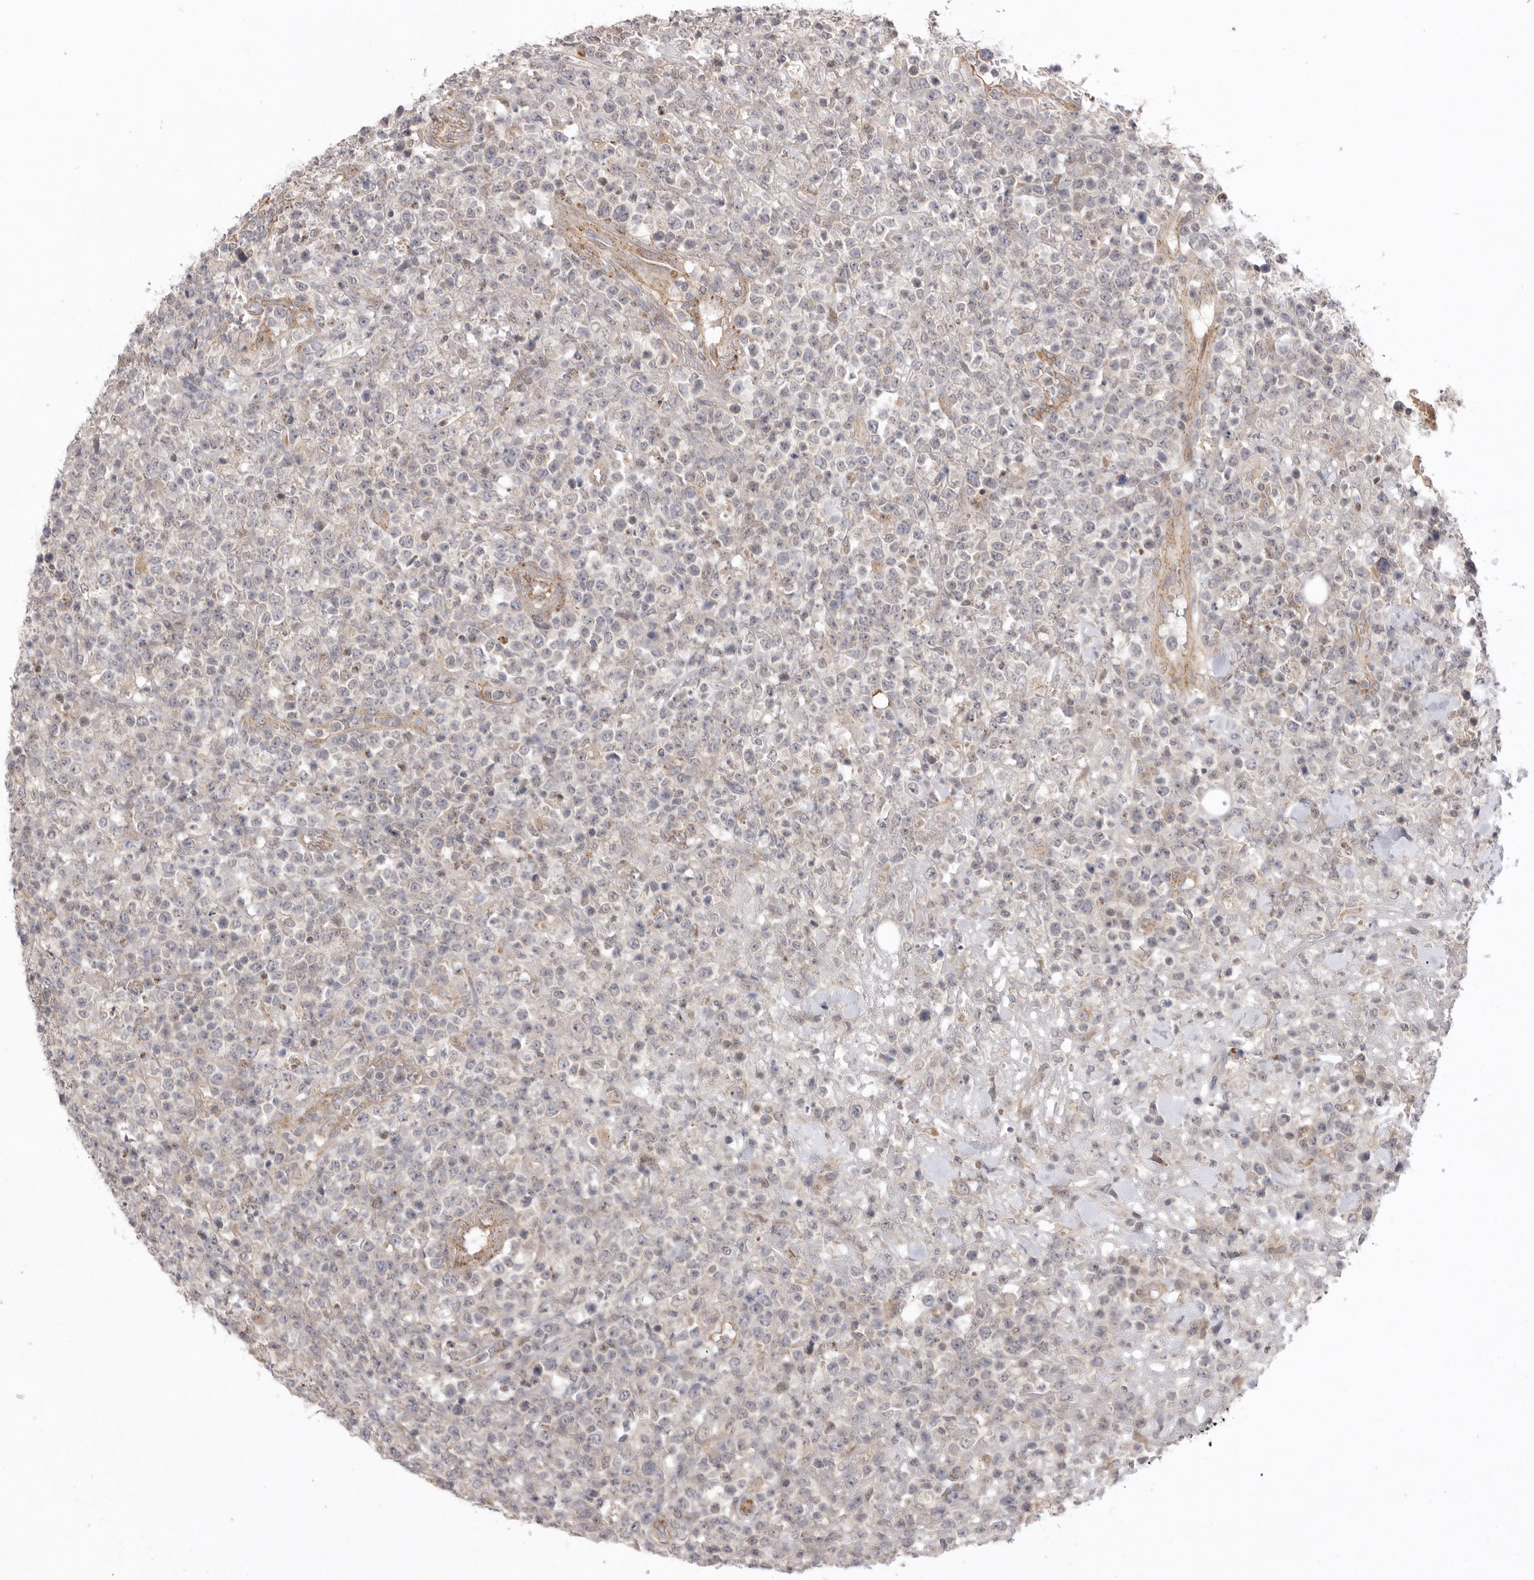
{"staining": {"intensity": "negative", "quantity": "none", "location": "none"}, "tissue": "lymphoma", "cell_type": "Tumor cells", "image_type": "cancer", "snomed": [{"axis": "morphology", "description": "Malignant lymphoma, non-Hodgkin's type, High grade"}, {"axis": "topography", "description": "Colon"}], "caption": "A high-resolution image shows immunohistochemistry staining of lymphoma, which displays no significant positivity in tumor cells. (DAB immunohistochemistry visualized using brightfield microscopy, high magnification).", "gene": "TLR3", "patient": {"sex": "female", "age": 53}}